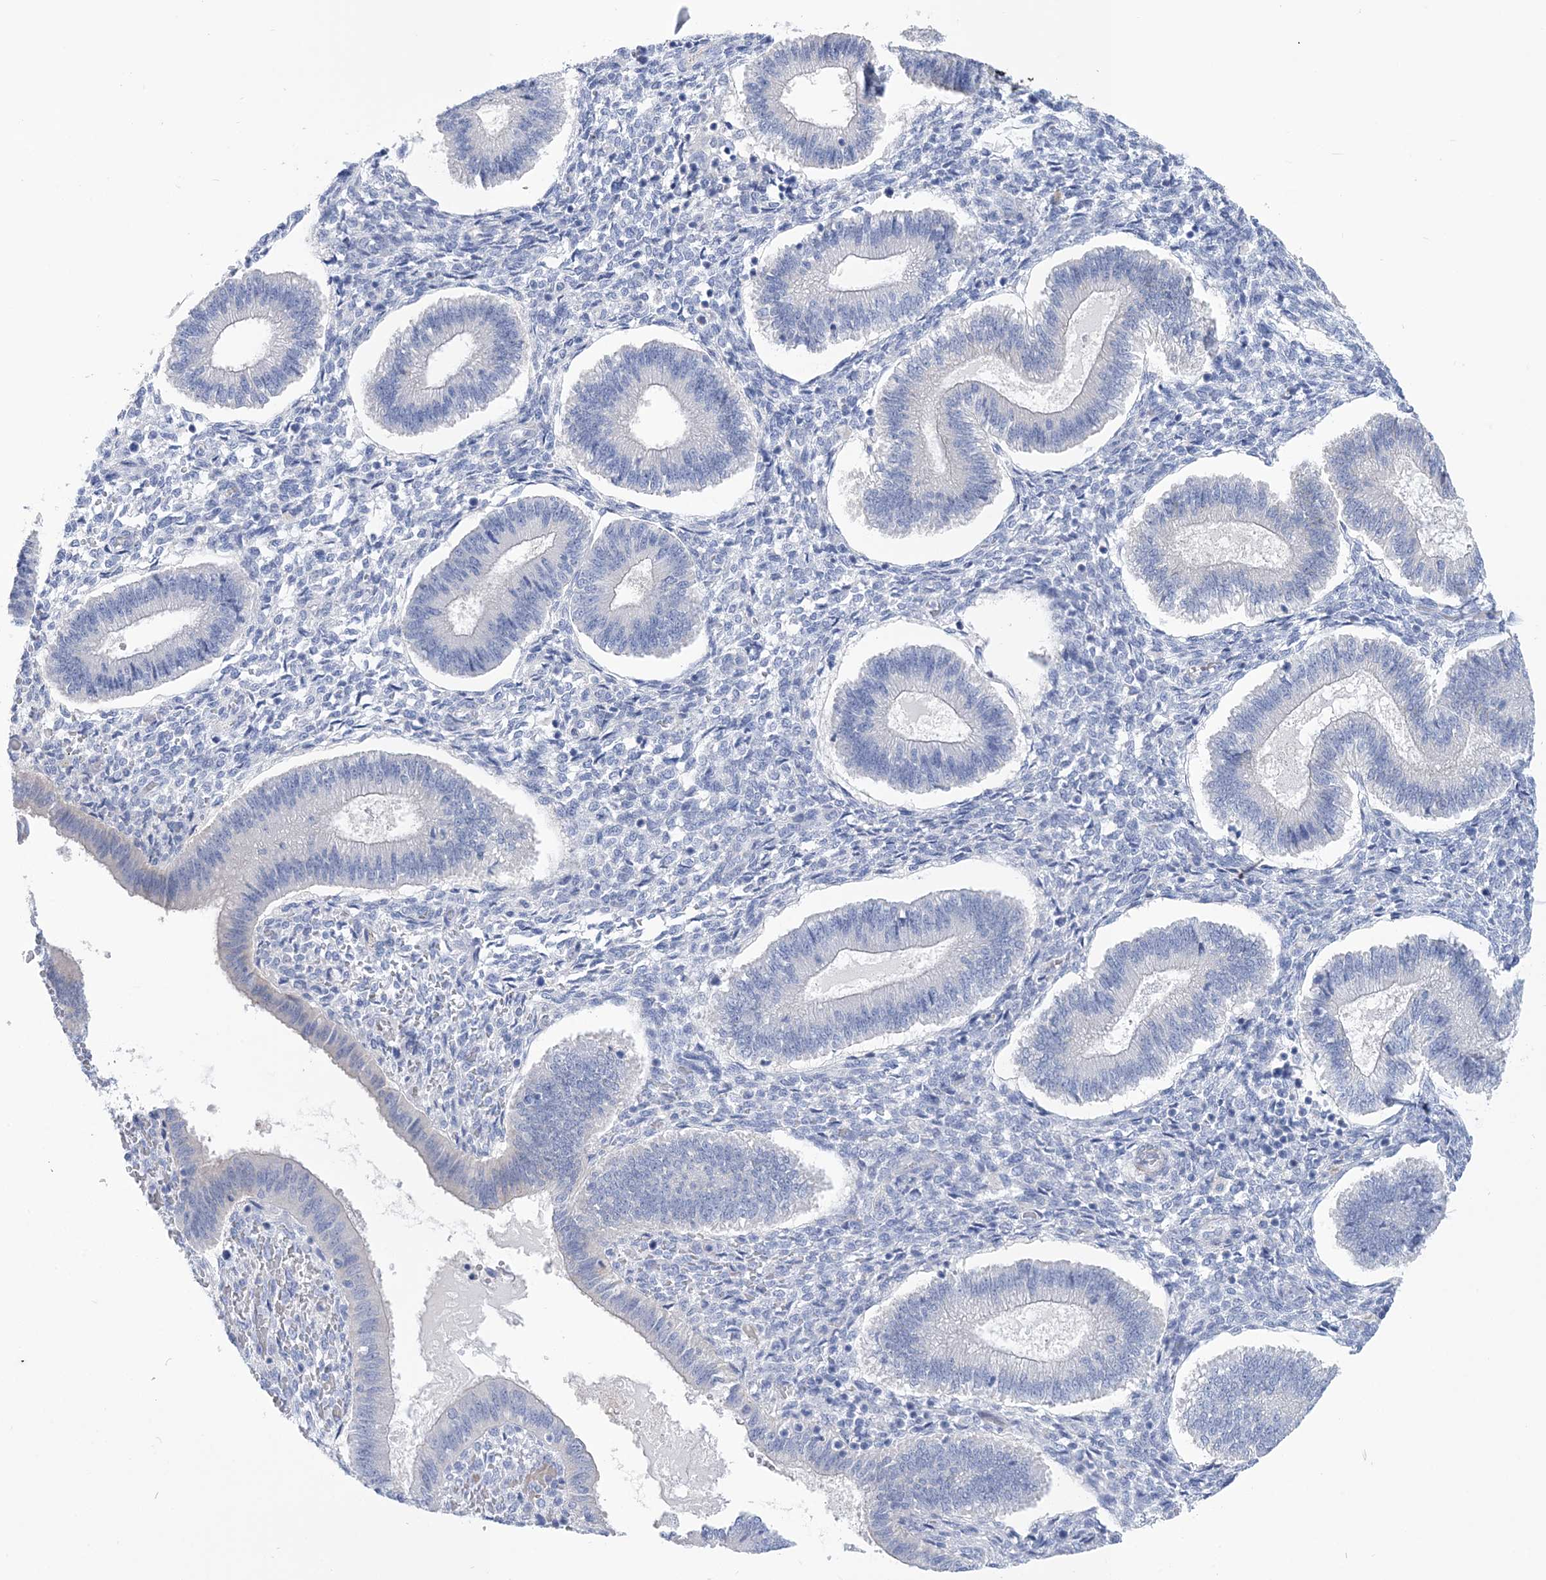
{"staining": {"intensity": "negative", "quantity": "none", "location": "none"}, "tissue": "endometrium", "cell_type": "Cells in endometrial stroma", "image_type": "normal", "snomed": [{"axis": "morphology", "description": "Normal tissue, NOS"}, {"axis": "topography", "description": "Endometrium"}], "caption": "This histopathology image is of benign endometrium stained with immunohistochemistry (IHC) to label a protein in brown with the nuclei are counter-stained blue. There is no staining in cells in endometrial stroma.", "gene": "WDR74", "patient": {"sex": "female", "age": 25}}